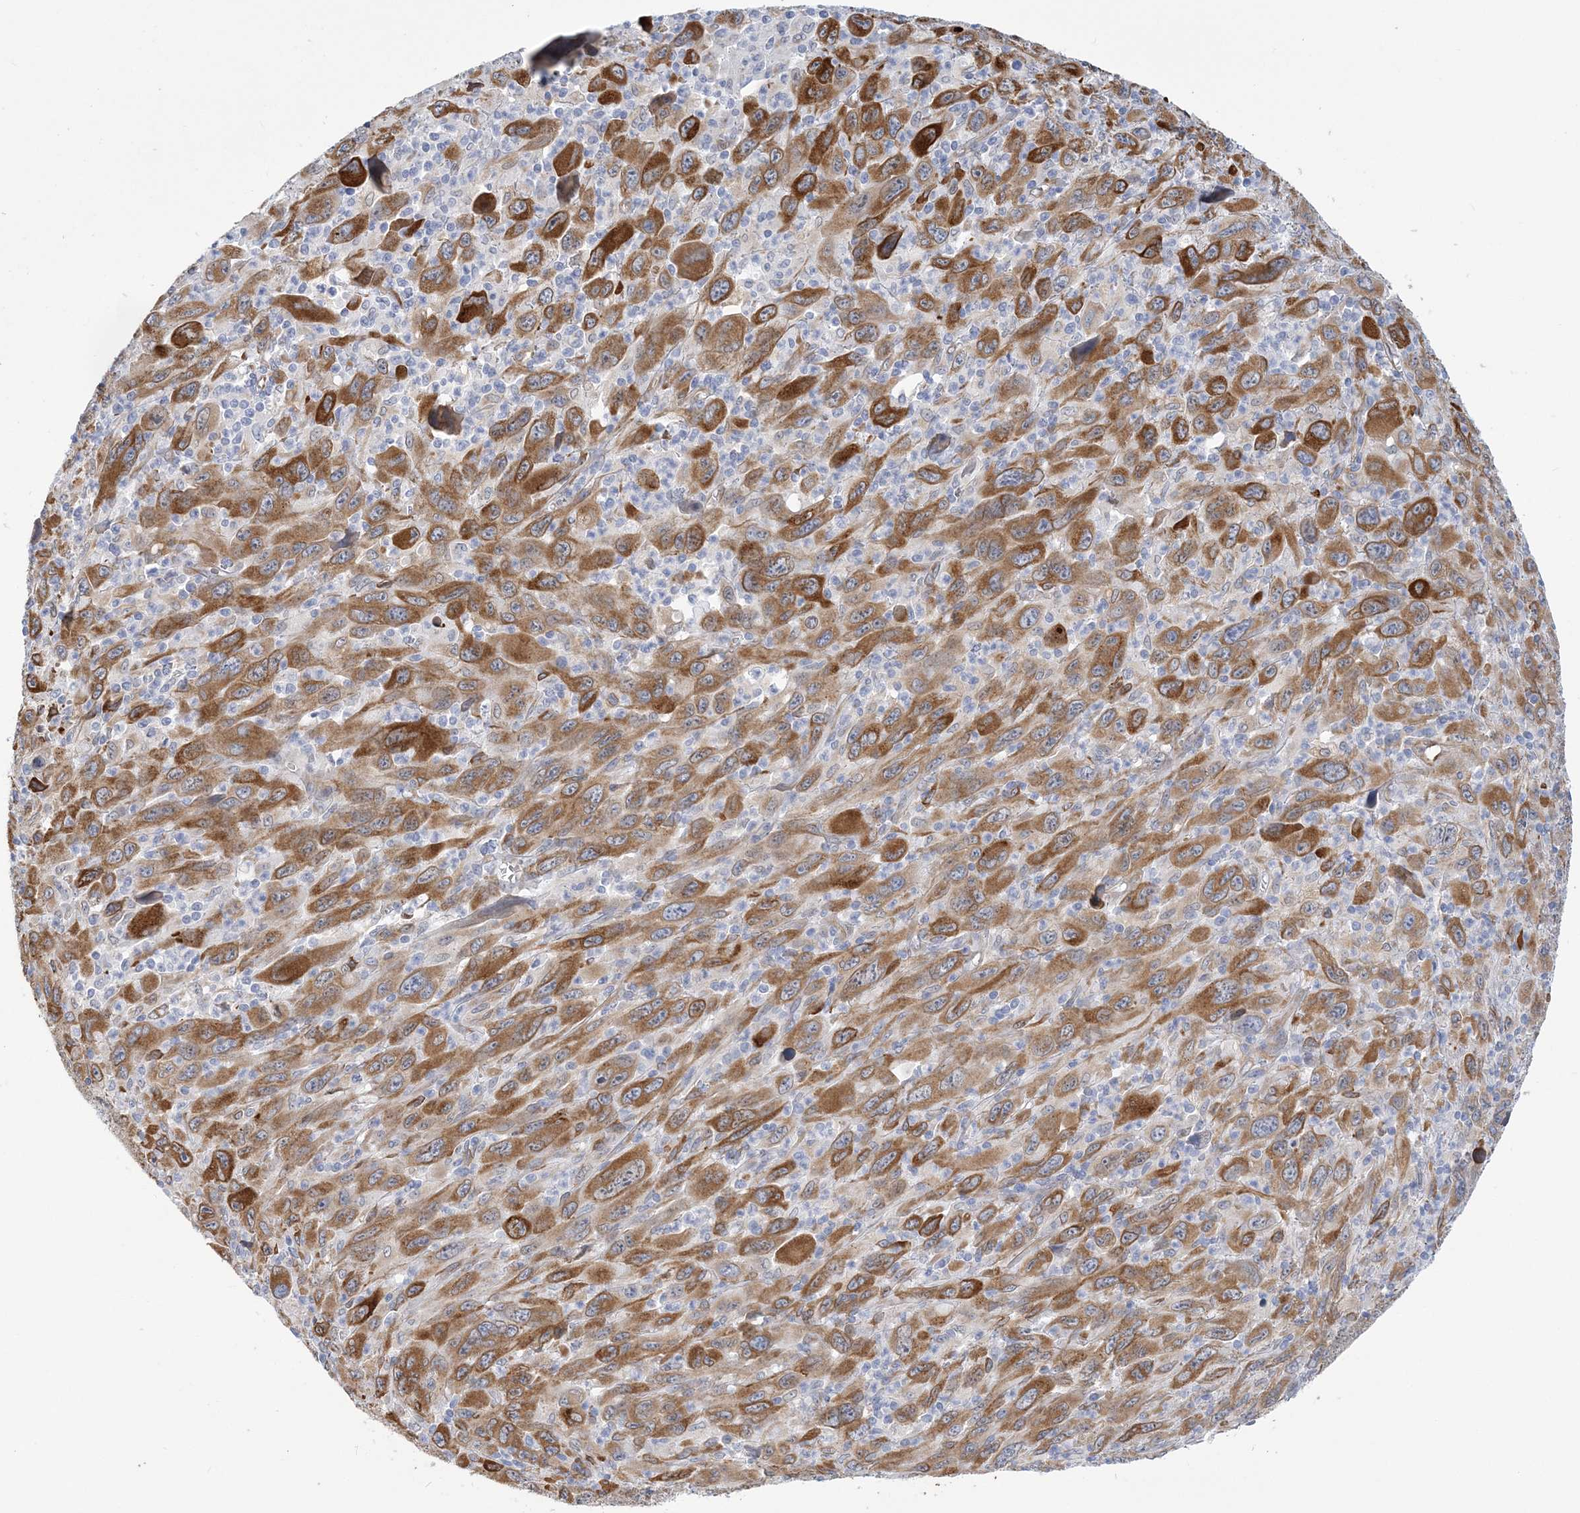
{"staining": {"intensity": "strong", "quantity": ">75%", "location": "cytoplasmic/membranous"}, "tissue": "melanoma", "cell_type": "Tumor cells", "image_type": "cancer", "snomed": [{"axis": "morphology", "description": "Malignant melanoma, Metastatic site"}, {"axis": "topography", "description": "Skin"}], "caption": "Approximately >75% of tumor cells in malignant melanoma (metastatic site) display strong cytoplasmic/membranous protein expression as visualized by brown immunohistochemical staining.", "gene": "PLEKHG4B", "patient": {"sex": "female", "age": 56}}